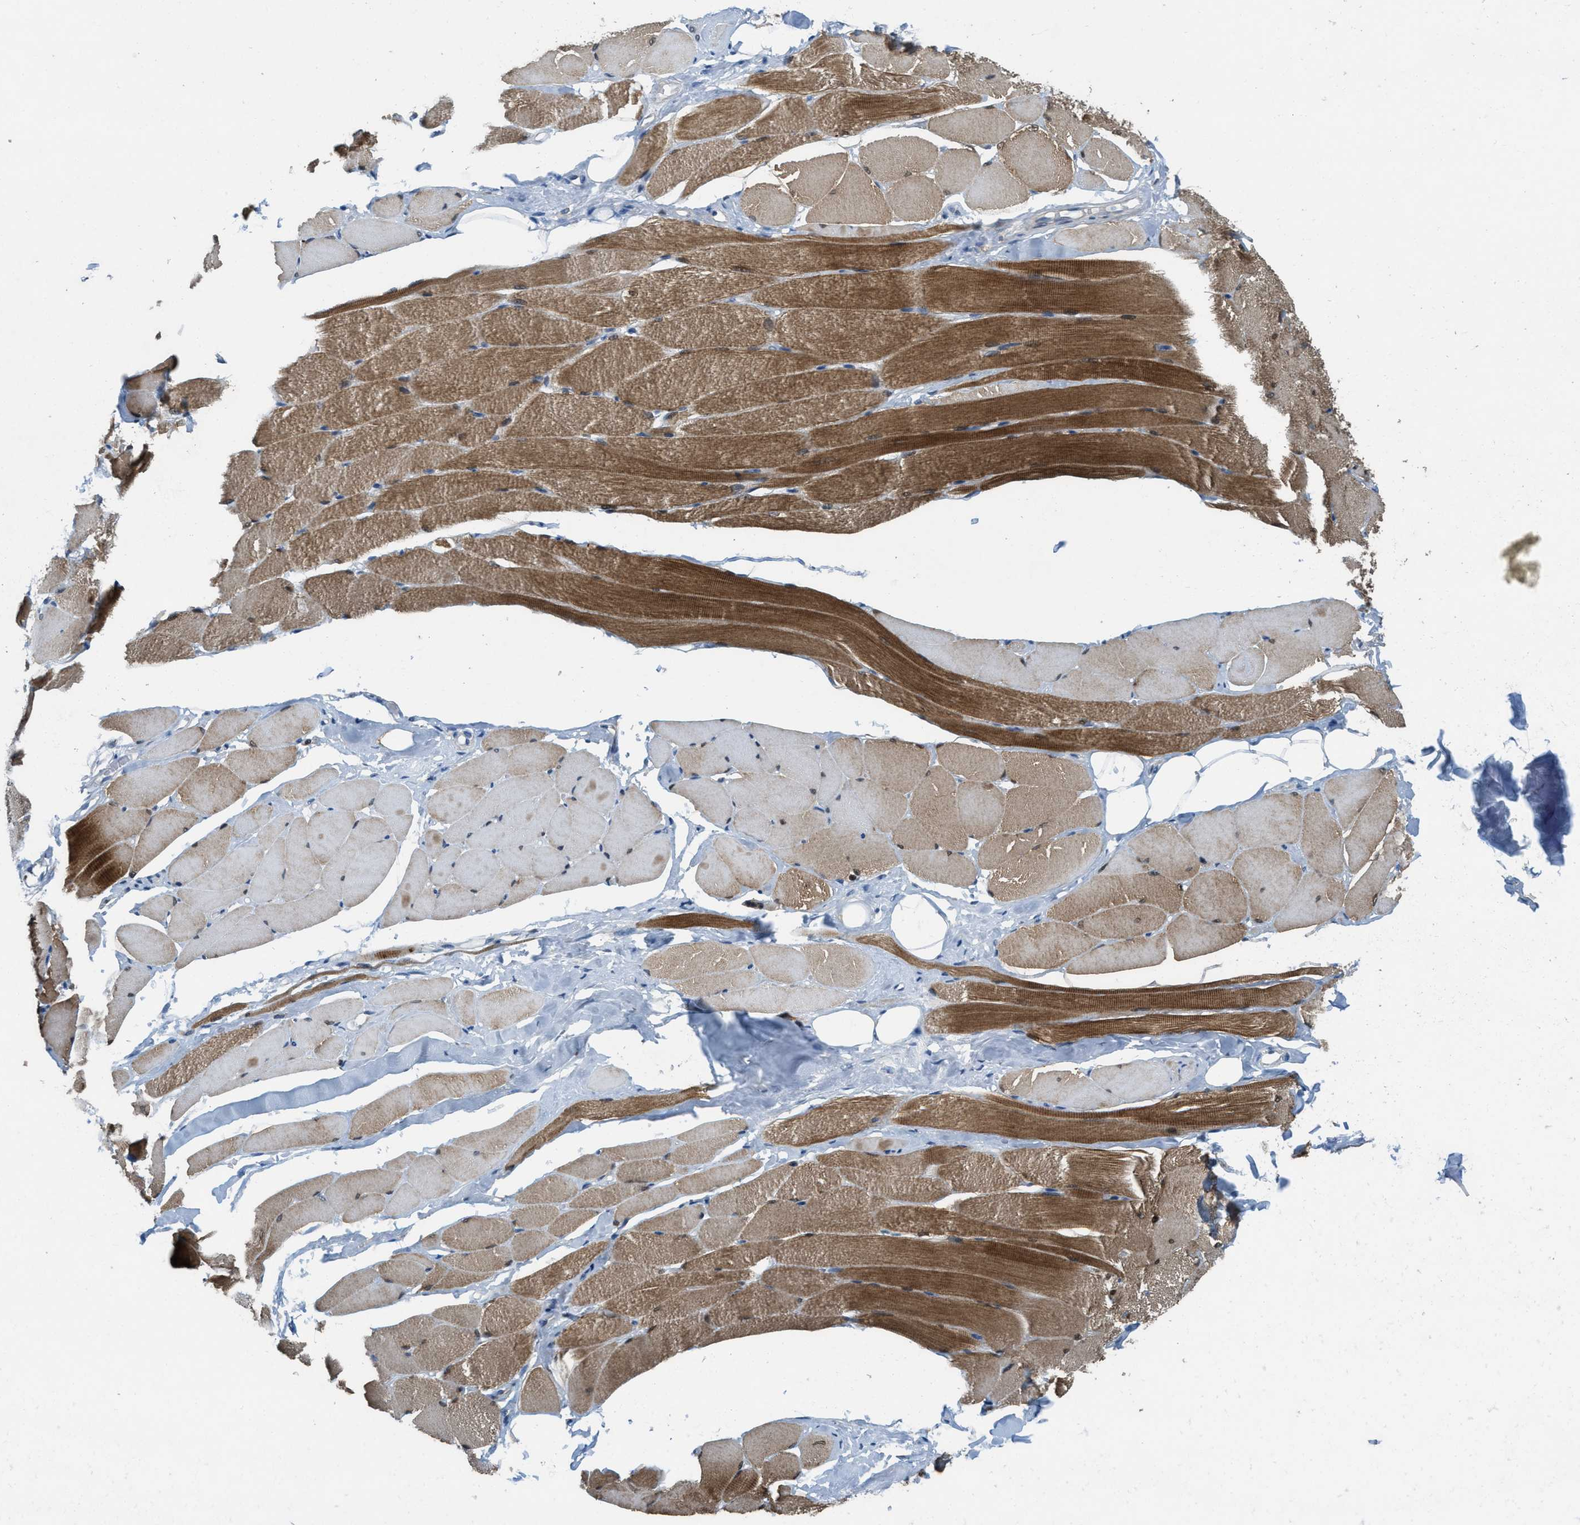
{"staining": {"intensity": "strong", "quantity": "25%-75%", "location": "cytoplasmic/membranous,nuclear"}, "tissue": "skeletal muscle", "cell_type": "Myocytes", "image_type": "normal", "snomed": [{"axis": "morphology", "description": "Normal tissue, NOS"}, {"axis": "topography", "description": "Skeletal muscle"}, {"axis": "topography", "description": "Peripheral nerve tissue"}], "caption": "This image exhibits immunohistochemistry staining of normal skeletal muscle, with high strong cytoplasmic/membranous,nuclear staining in approximately 25%-75% of myocytes.", "gene": "DGKE", "patient": {"sex": "female", "age": 84}}